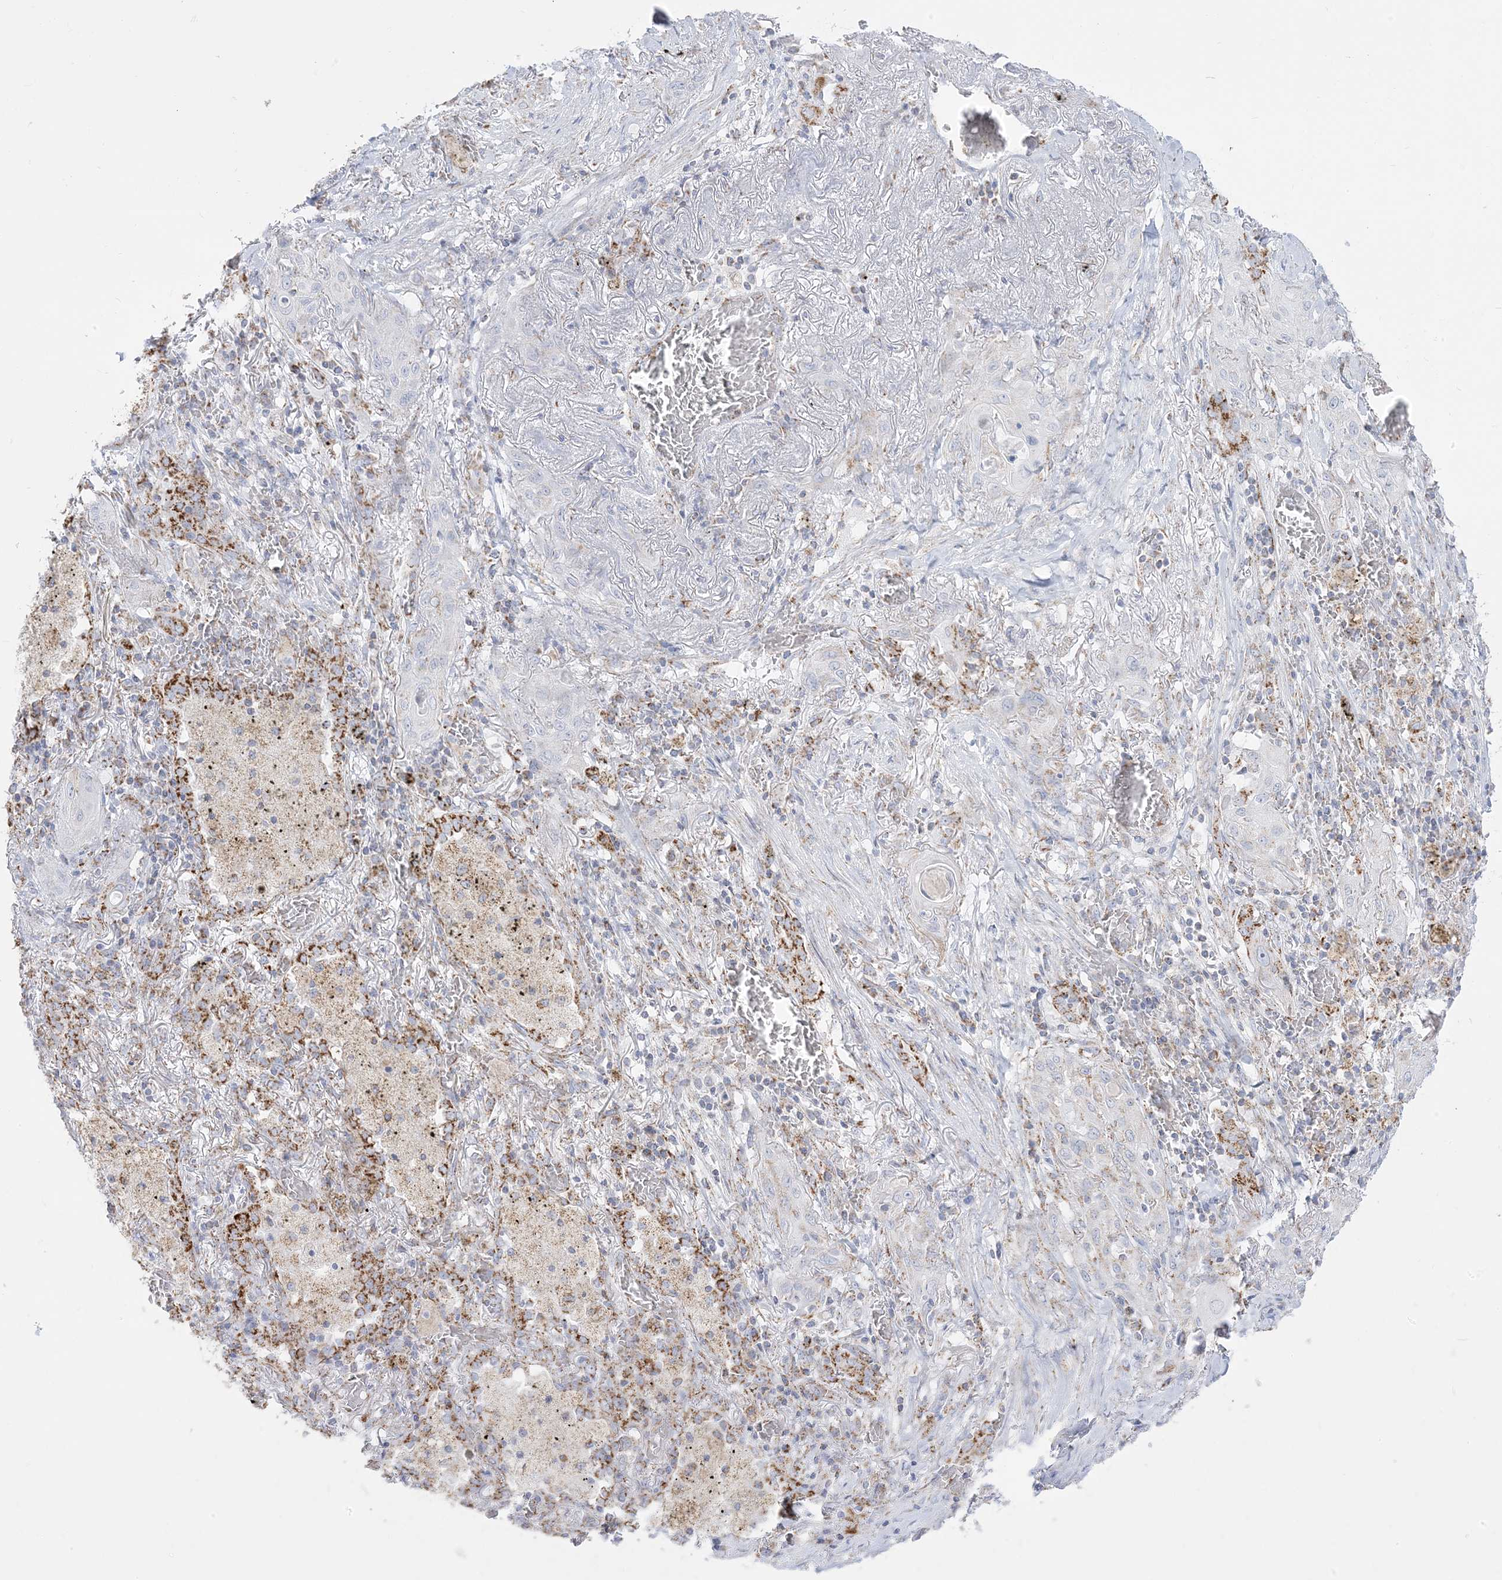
{"staining": {"intensity": "negative", "quantity": "none", "location": "none"}, "tissue": "lung cancer", "cell_type": "Tumor cells", "image_type": "cancer", "snomed": [{"axis": "morphology", "description": "Squamous cell carcinoma, NOS"}, {"axis": "topography", "description": "Lung"}], "caption": "This is an immunohistochemistry photomicrograph of human lung cancer (squamous cell carcinoma). There is no staining in tumor cells.", "gene": "PCCB", "patient": {"sex": "female", "age": 47}}